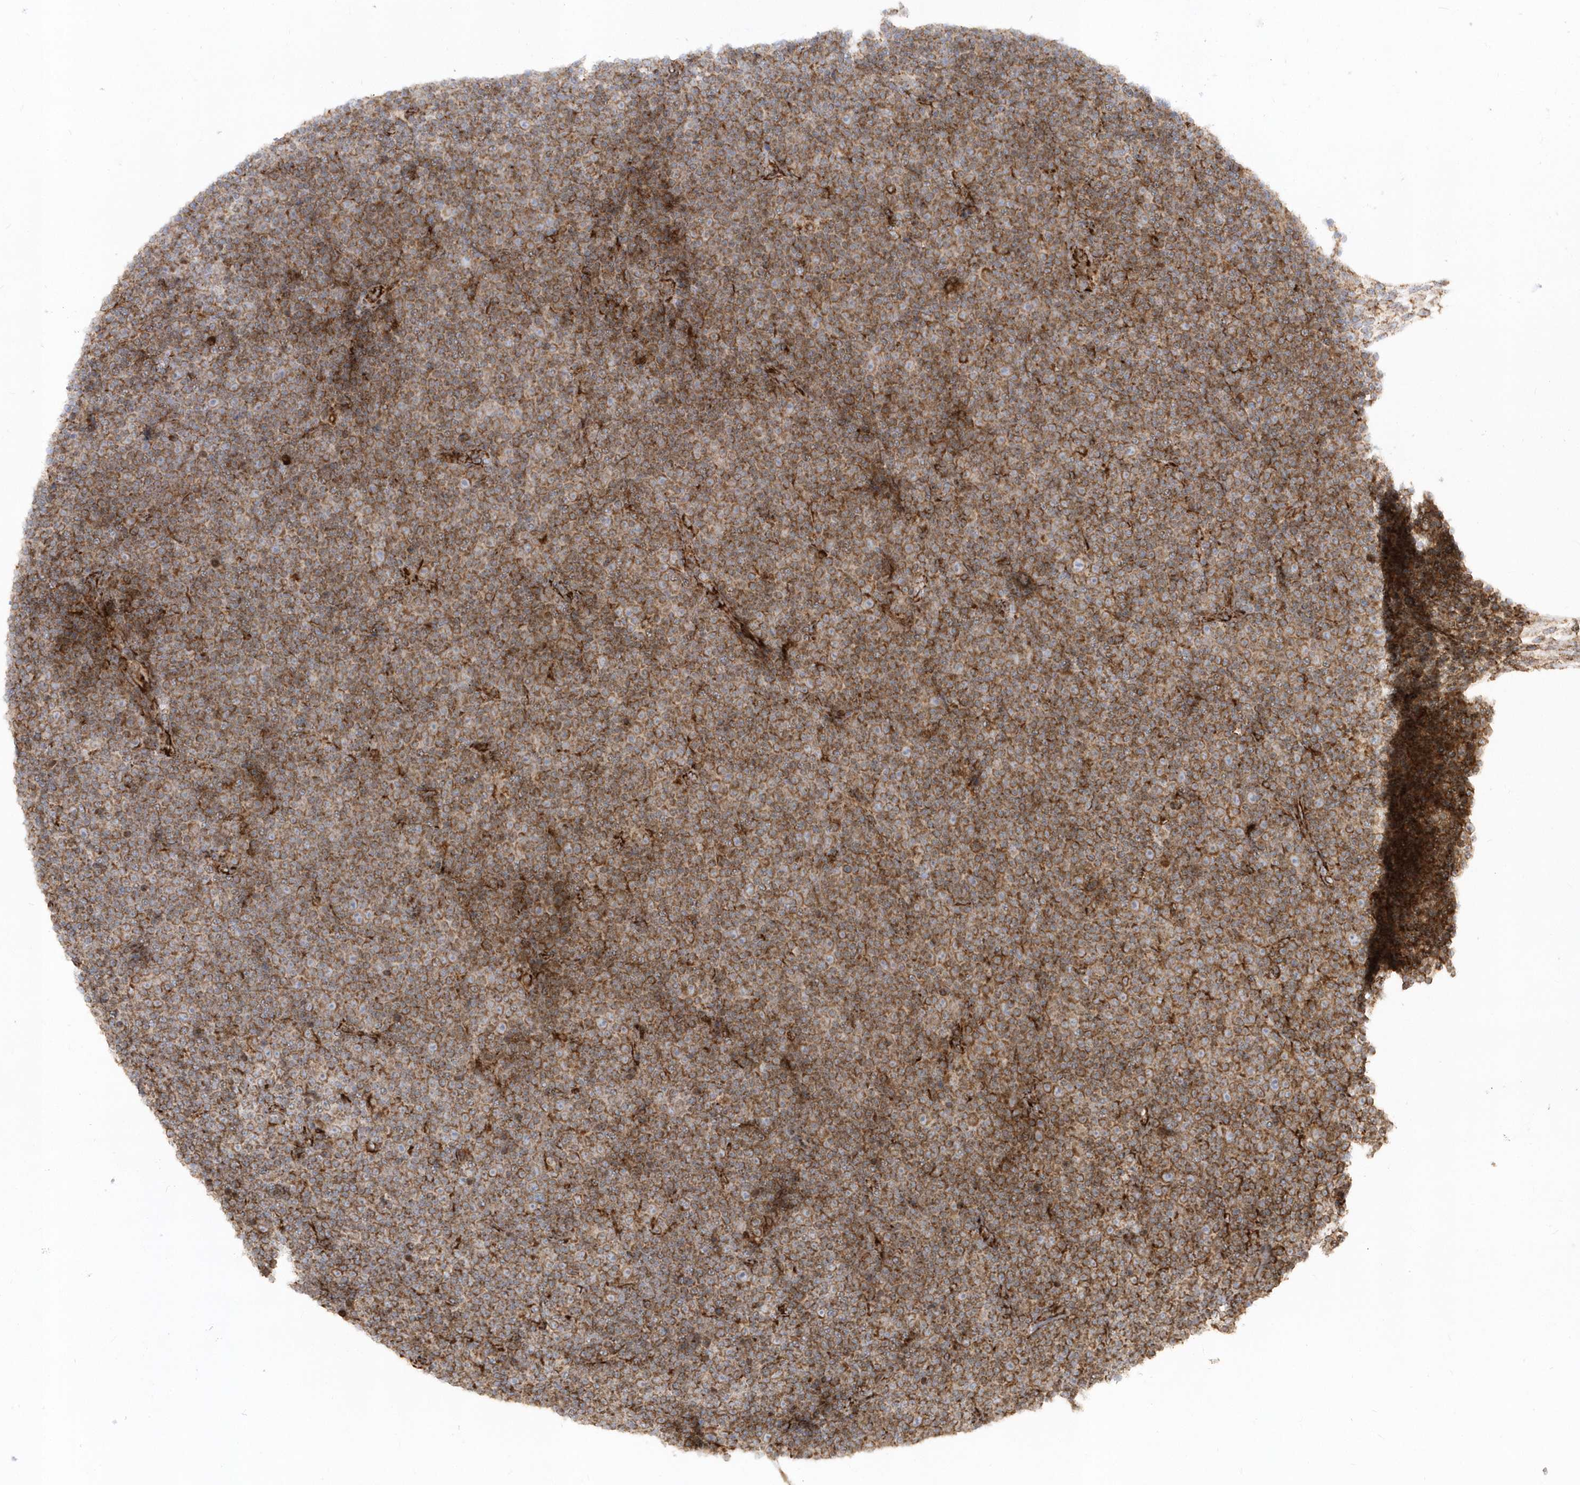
{"staining": {"intensity": "moderate", "quantity": ">75%", "location": "cytoplasmic/membranous"}, "tissue": "lymphoma", "cell_type": "Tumor cells", "image_type": "cancer", "snomed": [{"axis": "morphology", "description": "Malignant lymphoma, non-Hodgkin's type, Low grade"}, {"axis": "topography", "description": "Lymph node"}], "caption": "Immunohistochemistry image of human malignant lymphoma, non-Hodgkin's type (low-grade) stained for a protein (brown), which displays medium levels of moderate cytoplasmic/membranous positivity in approximately >75% of tumor cells.", "gene": "SH3BP2", "patient": {"sex": "female", "age": 67}}